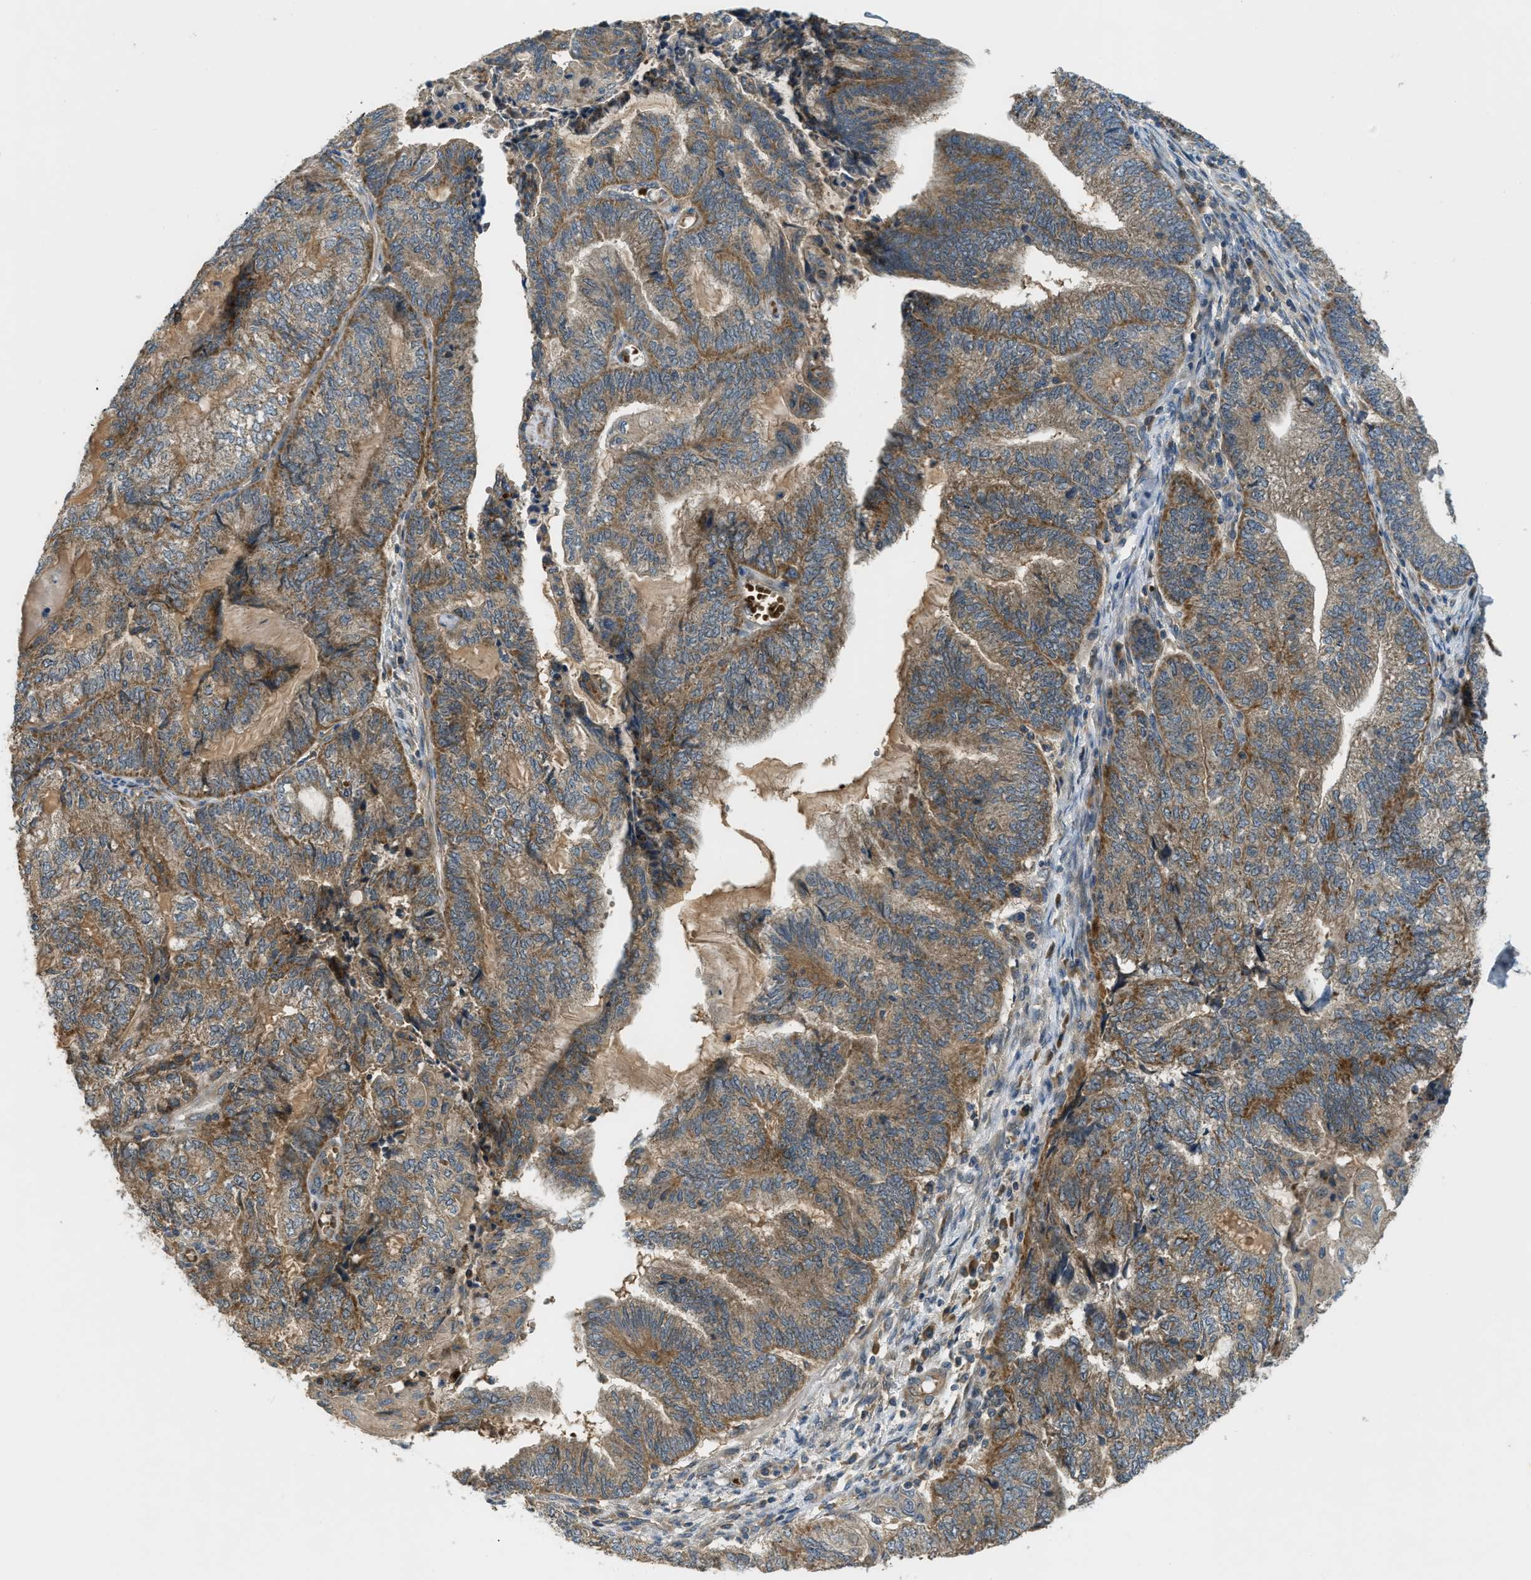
{"staining": {"intensity": "moderate", "quantity": ">75%", "location": "cytoplasmic/membranous"}, "tissue": "endometrial cancer", "cell_type": "Tumor cells", "image_type": "cancer", "snomed": [{"axis": "morphology", "description": "Adenocarcinoma, NOS"}, {"axis": "topography", "description": "Uterus"}, {"axis": "topography", "description": "Endometrium"}], "caption": "A brown stain shows moderate cytoplasmic/membranous staining of a protein in human adenocarcinoma (endometrial) tumor cells.", "gene": "ZNF71", "patient": {"sex": "female", "age": 70}}